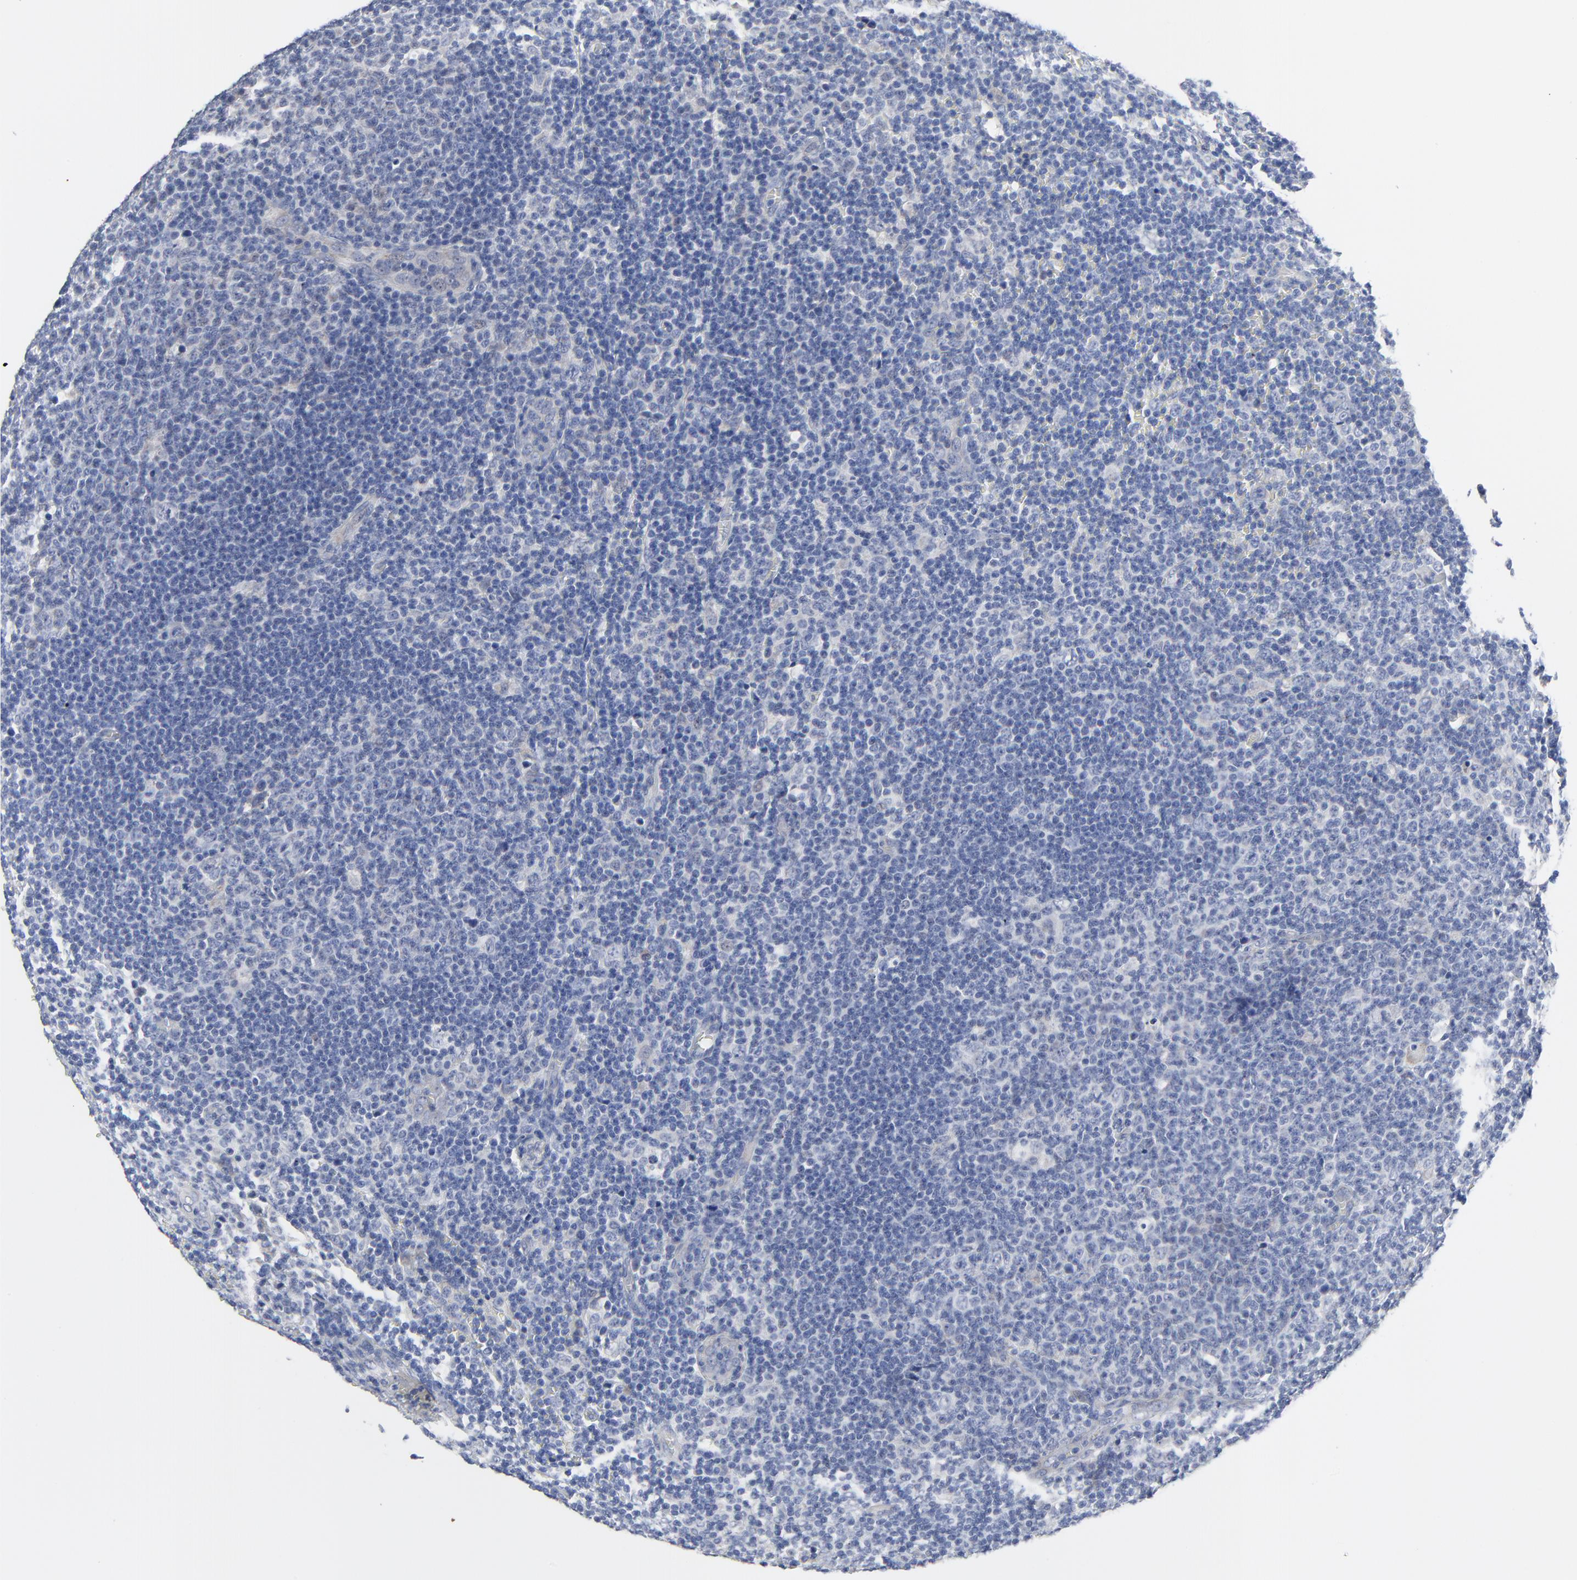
{"staining": {"intensity": "negative", "quantity": "none", "location": "none"}, "tissue": "lymphoma", "cell_type": "Tumor cells", "image_type": "cancer", "snomed": [{"axis": "morphology", "description": "Malignant lymphoma, non-Hodgkin's type, Low grade"}, {"axis": "topography", "description": "Lymph node"}], "caption": "Lymphoma was stained to show a protein in brown. There is no significant staining in tumor cells.", "gene": "DHRSX", "patient": {"sex": "male", "age": 74}}